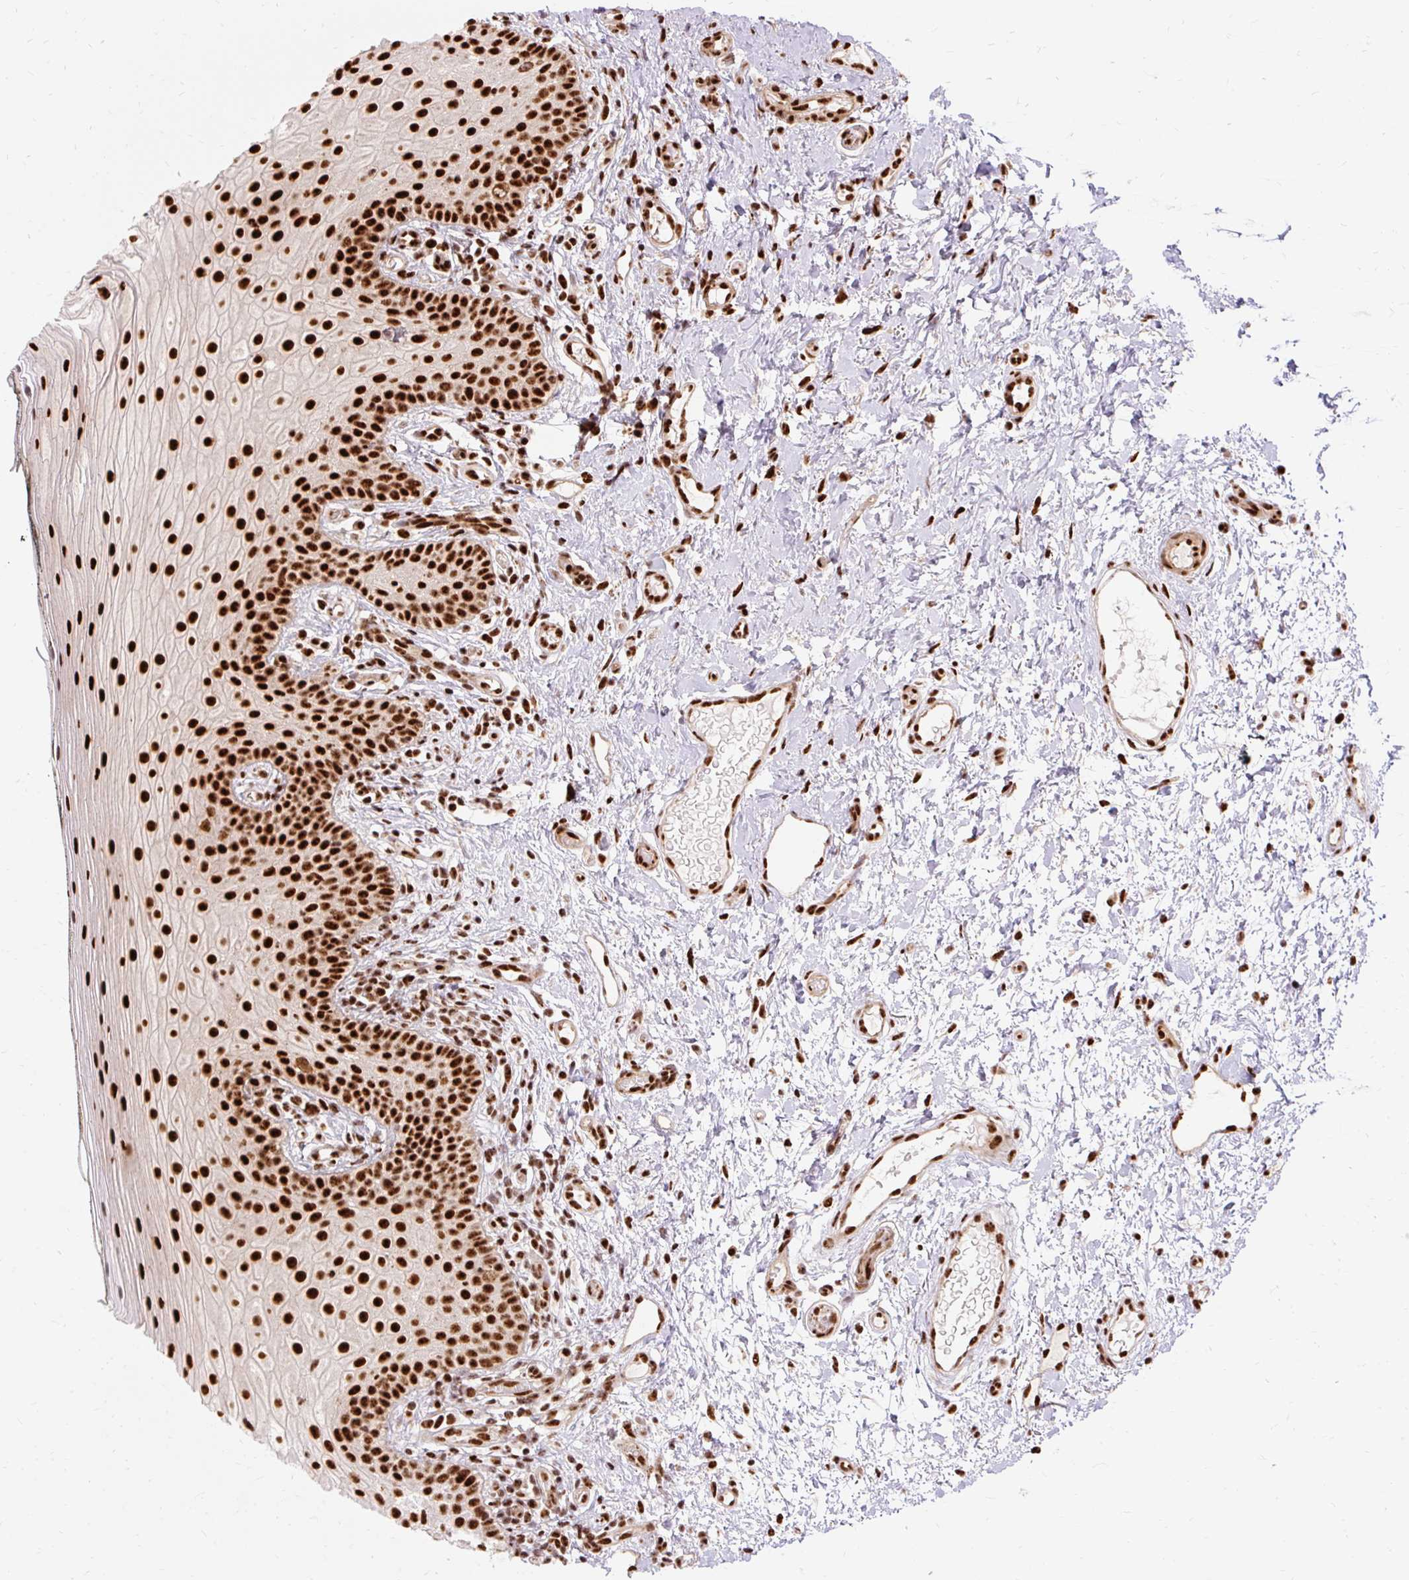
{"staining": {"intensity": "strong", "quantity": ">75%", "location": "nuclear"}, "tissue": "oral mucosa", "cell_type": "Squamous epithelial cells", "image_type": "normal", "snomed": [{"axis": "morphology", "description": "Normal tissue, NOS"}, {"axis": "topography", "description": "Oral tissue"}], "caption": "High-magnification brightfield microscopy of unremarkable oral mucosa stained with DAB (3,3'-diaminobenzidine) (brown) and counterstained with hematoxylin (blue). squamous epithelial cells exhibit strong nuclear positivity is identified in approximately>75% of cells.", "gene": "MECOM", "patient": {"sex": "male", "age": 75}}